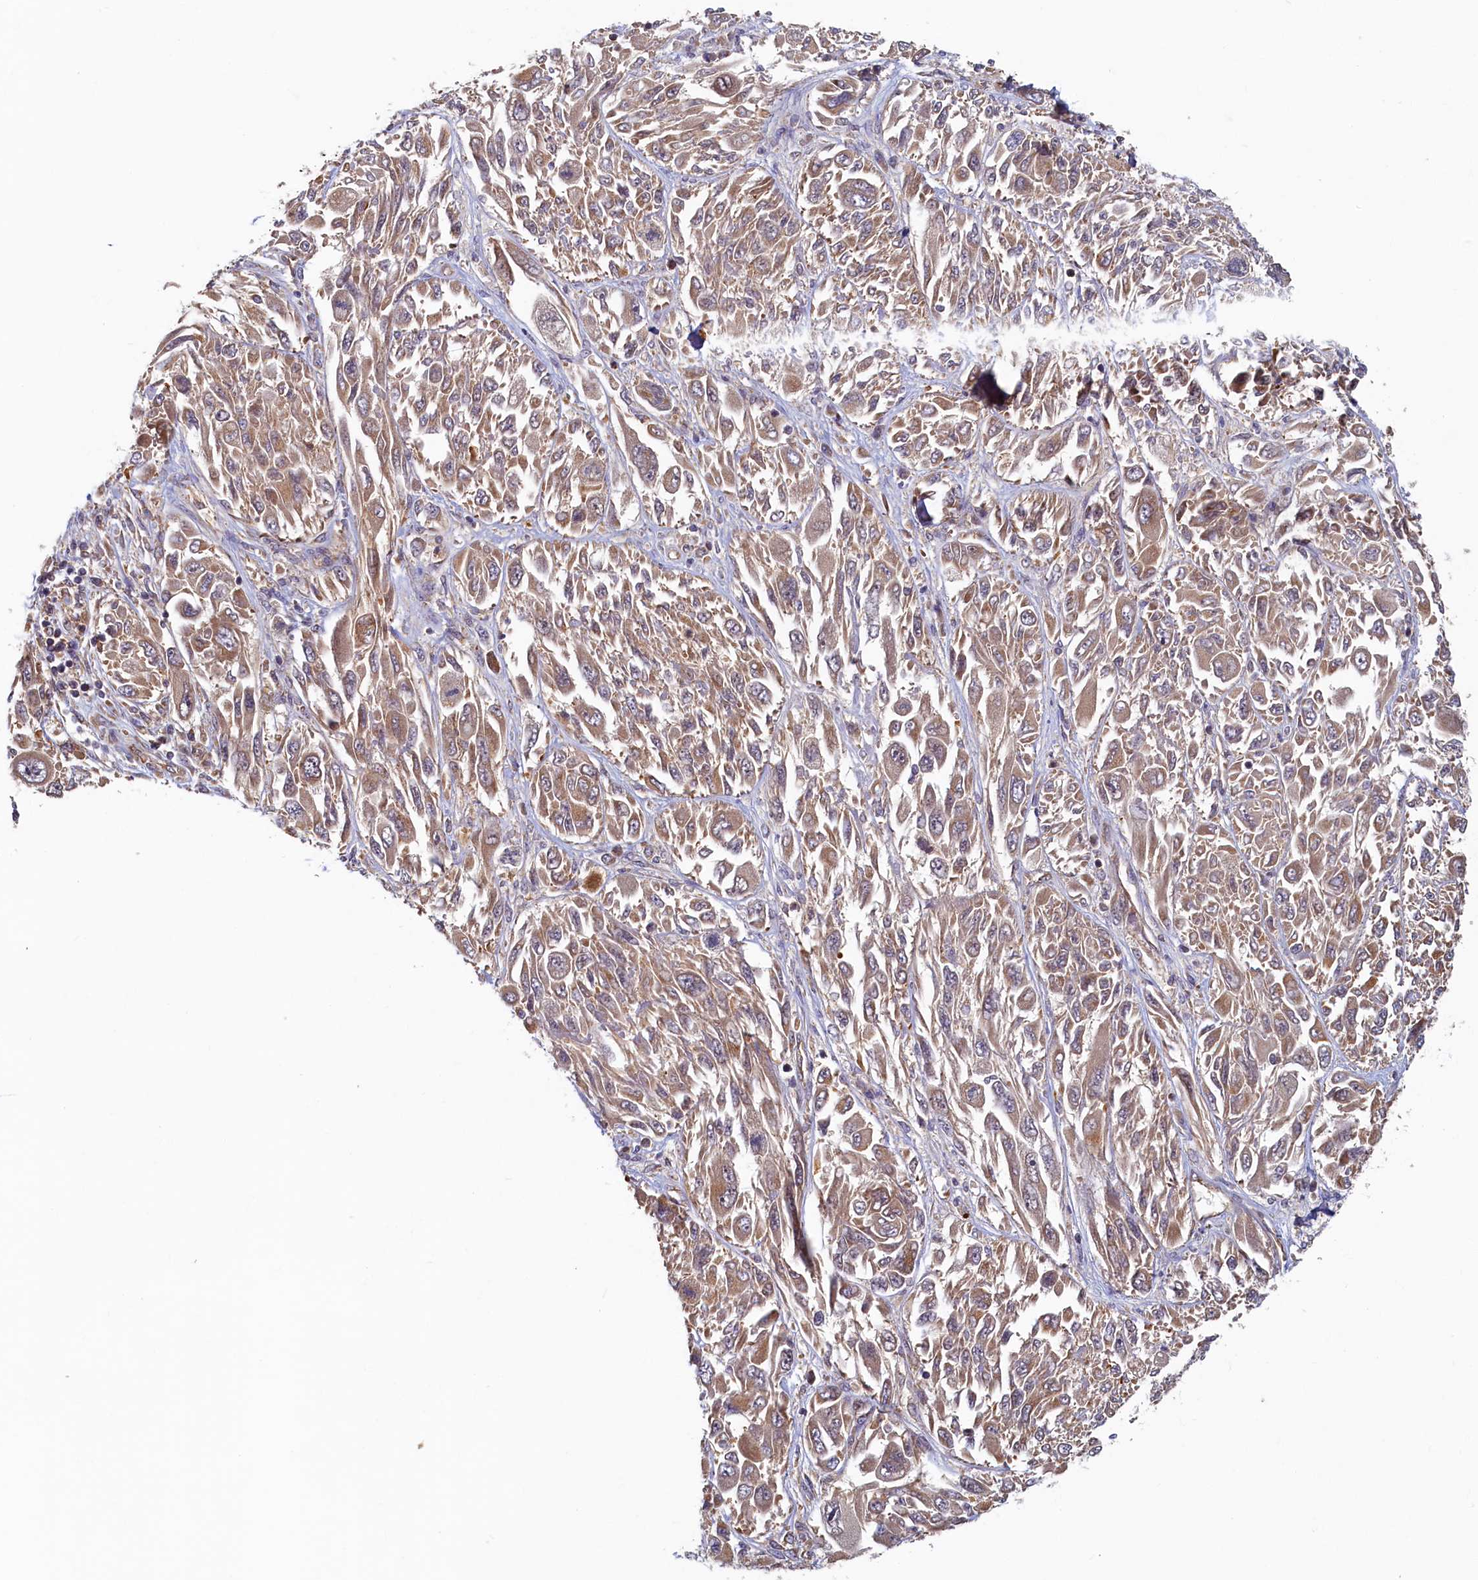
{"staining": {"intensity": "moderate", "quantity": ">75%", "location": "cytoplasmic/membranous"}, "tissue": "melanoma", "cell_type": "Tumor cells", "image_type": "cancer", "snomed": [{"axis": "morphology", "description": "Malignant melanoma, NOS"}, {"axis": "topography", "description": "Skin"}], "caption": "Human melanoma stained with a protein marker reveals moderate staining in tumor cells.", "gene": "STX12", "patient": {"sex": "female", "age": 91}}